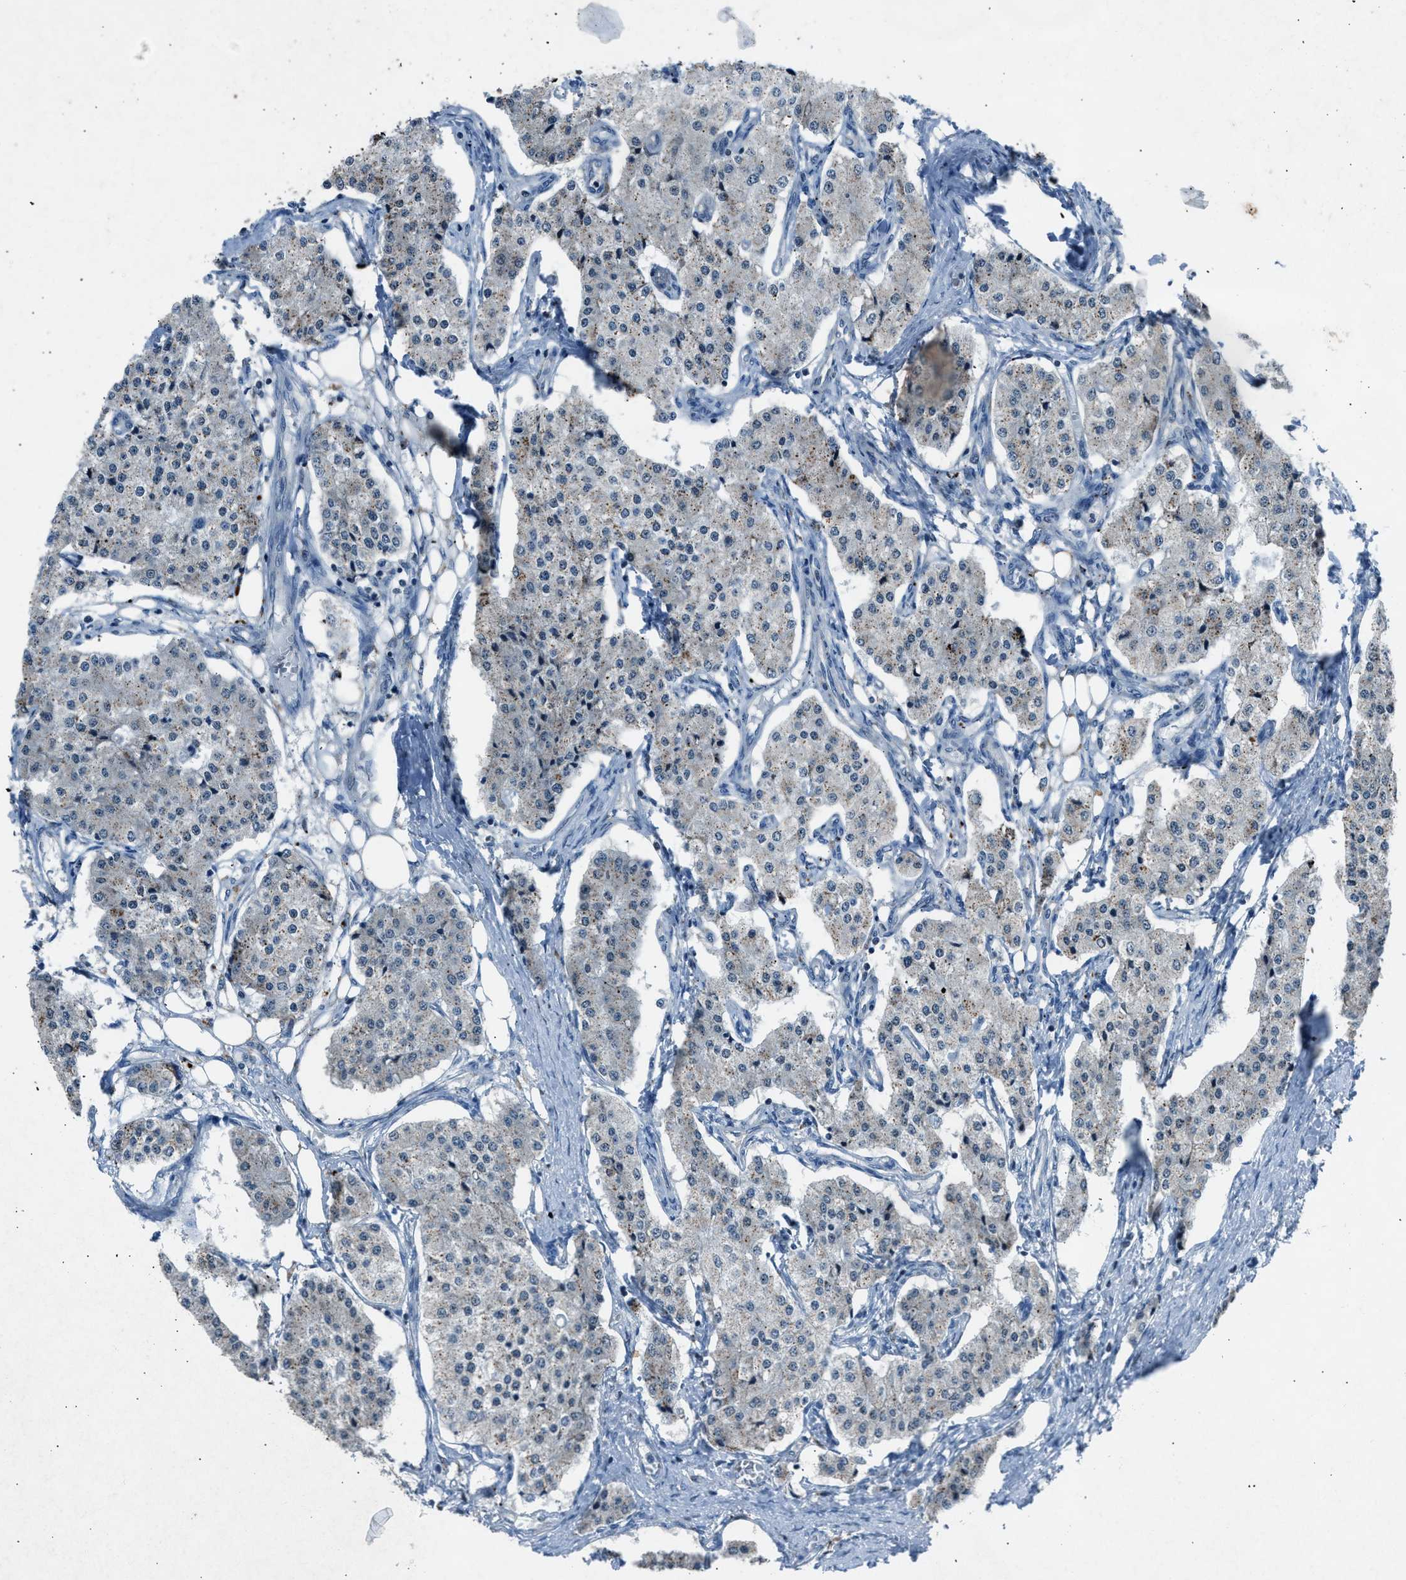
{"staining": {"intensity": "negative", "quantity": "none", "location": "none"}, "tissue": "carcinoid", "cell_type": "Tumor cells", "image_type": "cancer", "snomed": [{"axis": "morphology", "description": "Carcinoid, malignant, NOS"}, {"axis": "topography", "description": "Colon"}], "caption": "Immunohistochemistry image of neoplastic tissue: human carcinoid (malignant) stained with DAB (3,3'-diaminobenzidine) displays no significant protein positivity in tumor cells.", "gene": "ADCY1", "patient": {"sex": "female", "age": 52}}